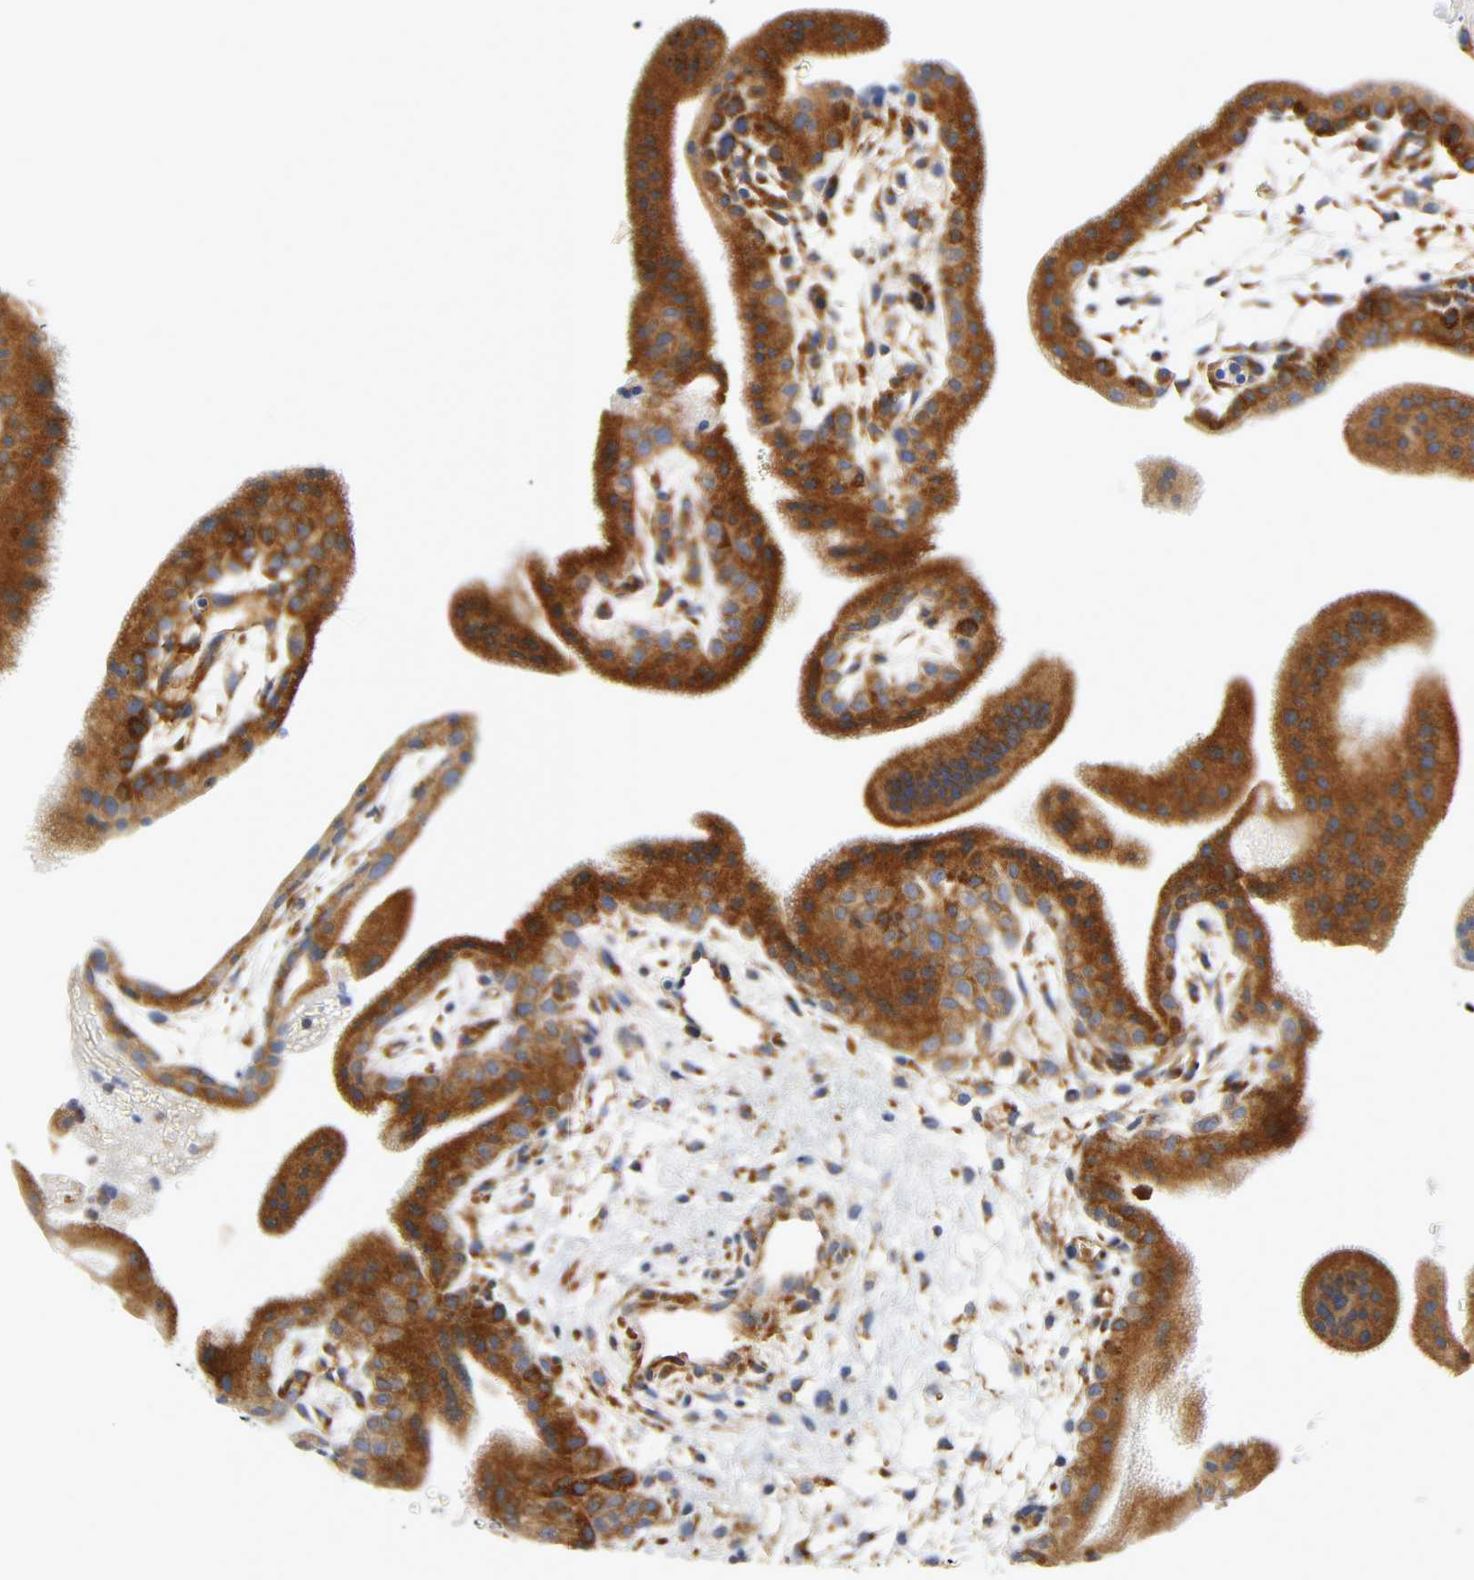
{"staining": {"intensity": "strong", "quantity": ">75%", "location": "cytoplasmic/membranous"}, "tissue": "placenta", "cell_type": "Trophoblastic cells", "image_type": "normal", "snomed": [{"axis": "morphology", "description": "Normal tissue, NOS"}, {"axis": "topography", "description": "Placenta"}], "caption": "High-power microscopy captured an immunohistochemistry photomicrograph of normal placenta, revealing strong cytoplasmic/membranous expression in about >75% of trophoblastic cells.", "gene": "REL", "patient": {"sex": "female", "age": 19}}